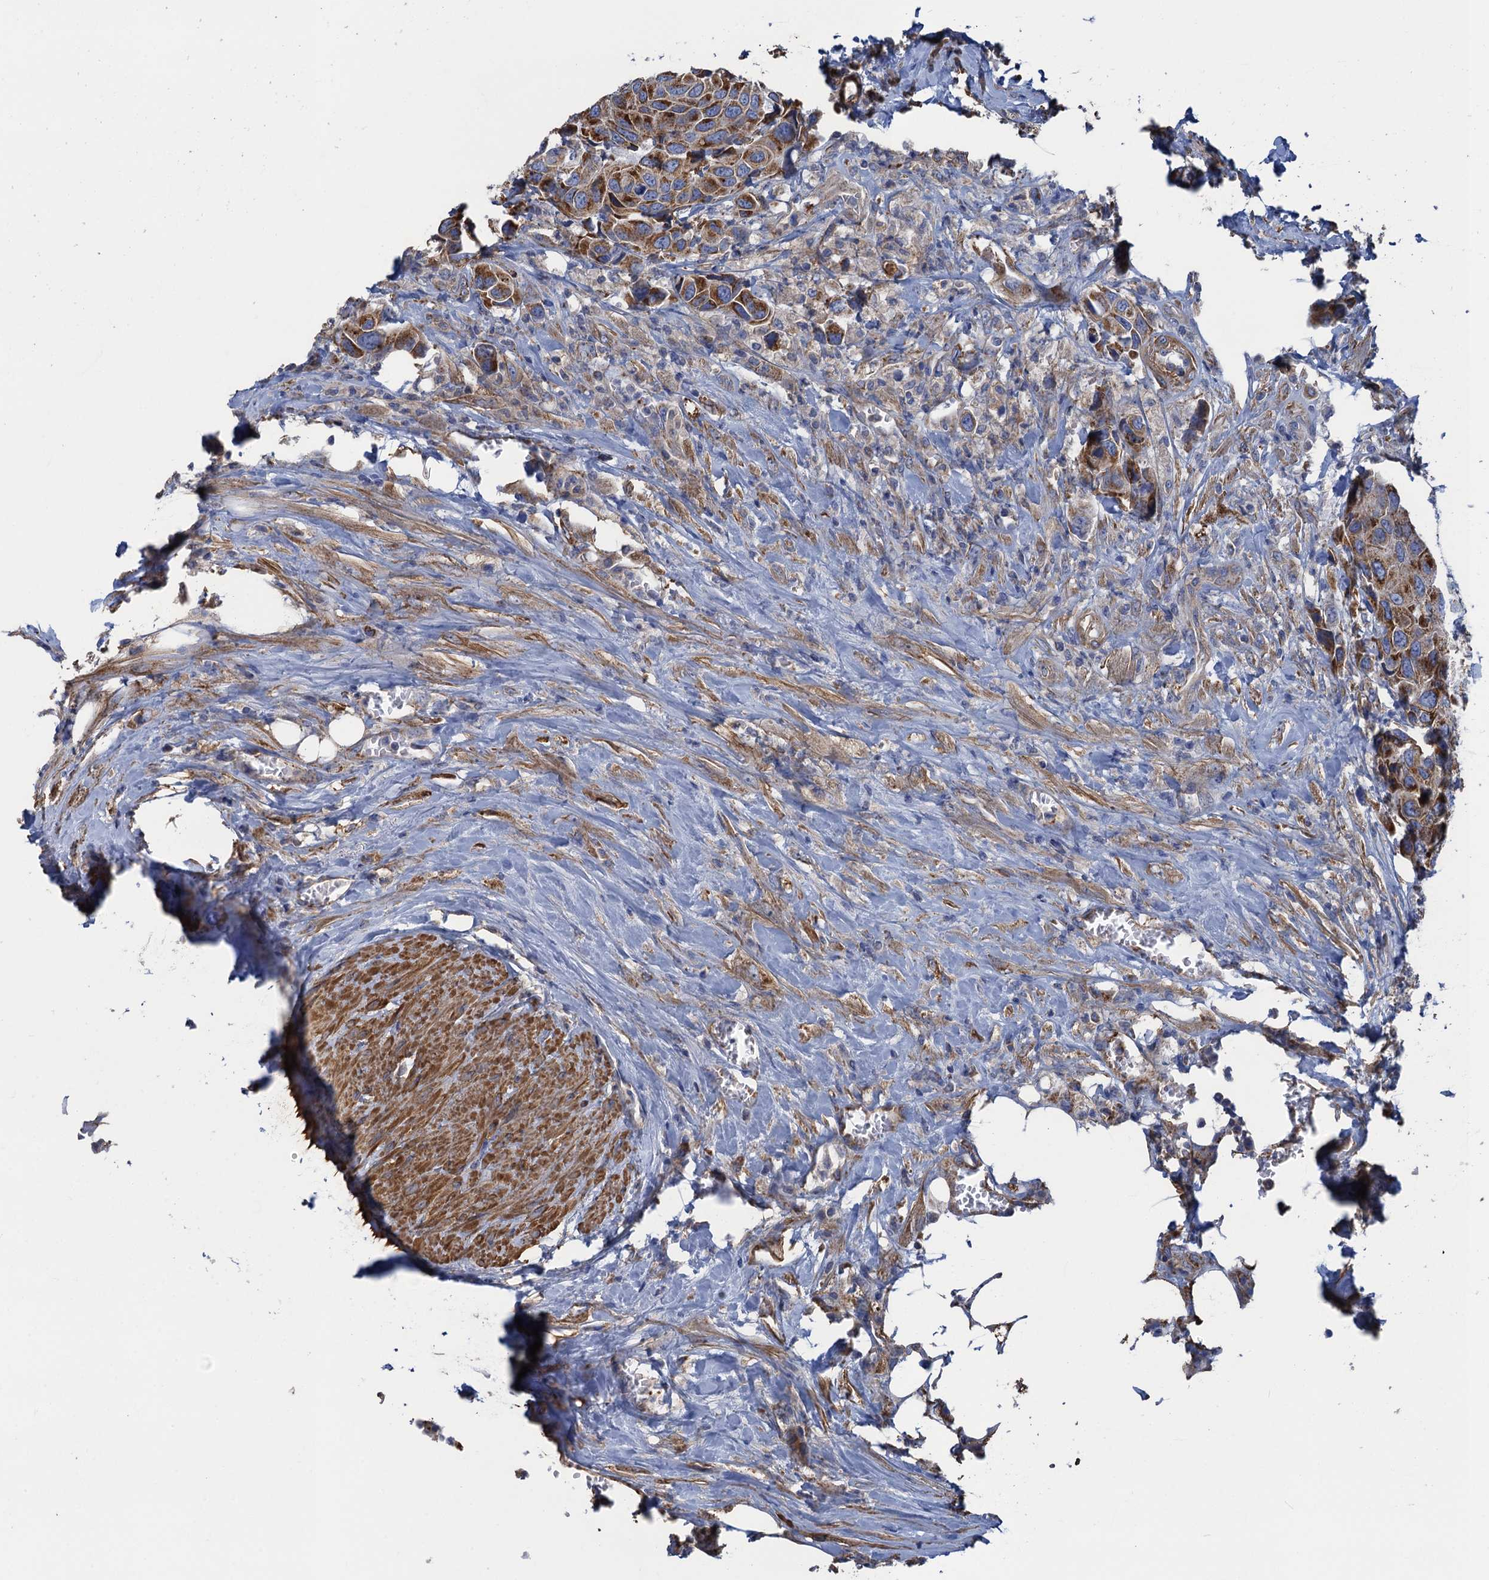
{"staining": {"intensity": "strong", "quantity": "25%-75%", "location": "cytoplasmic/membranous"}, "tissue": "urothelial cancer", "cell_type": "Tumor cells", "image_type": "cancer", "snomed": [{"axis": "morphology", "description": "Urothelial carcinoma, High grade"}, {"axis": "topography", "description": "Urinary bladder"}], "caption": "High-magnification brightfield microscopy of urothelial carcinoma (high-grade) stained with DAB (3,3'-diaminobenzidine) (brown) and counterstained with hematoxylin (blue). tumor cells exhibit strong cytoplasmic/membranous expression is seen in approximately25%-75% of cells.", "gene": "GCSH", "patient": {"sex": "male", "age": 74}}